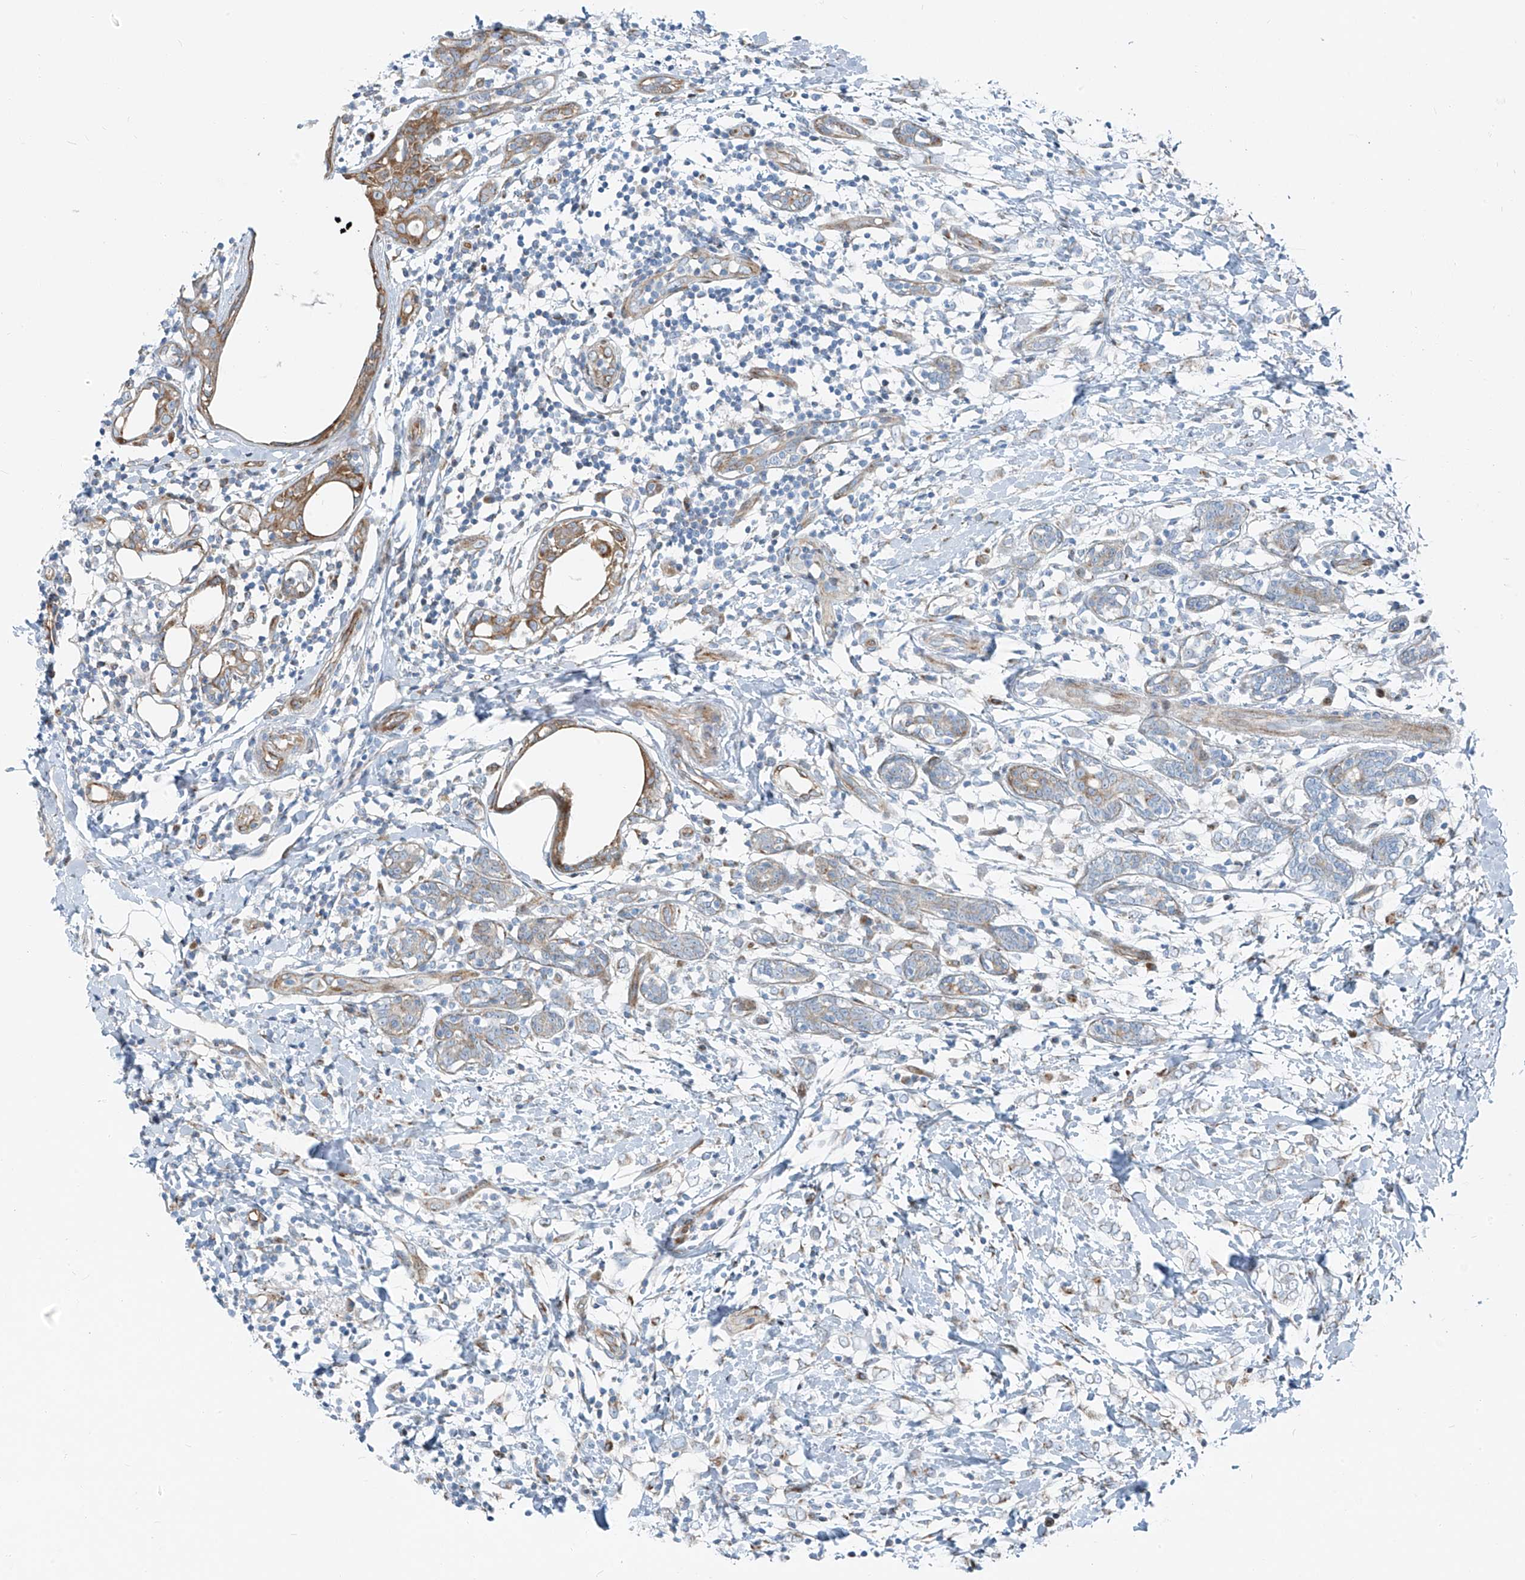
{"staining": {"intensity": "moderate", "quantity": "<25%", "location": "cytoplasmic/membranous"}, "tissue": "breast cancer", "cell_type": "Tumor cells", "image_type": "cancer", "snomed": [{"axis": "morphology", "description": "Normal tissue, NOS"}, {"axis": "morphology", "description": "Lobular carcinoma"}, {"axis": "topography", "description": "Breast"}], "caption": "Lobular carcinoma (breast) stained with immunohistochemistry (IHC) exhibits moderate cytoplasmic/membranous positivity in about <25% of tumor cells.", "gene": "HIC2", "patient": {"sex": "female", "age": 47}}